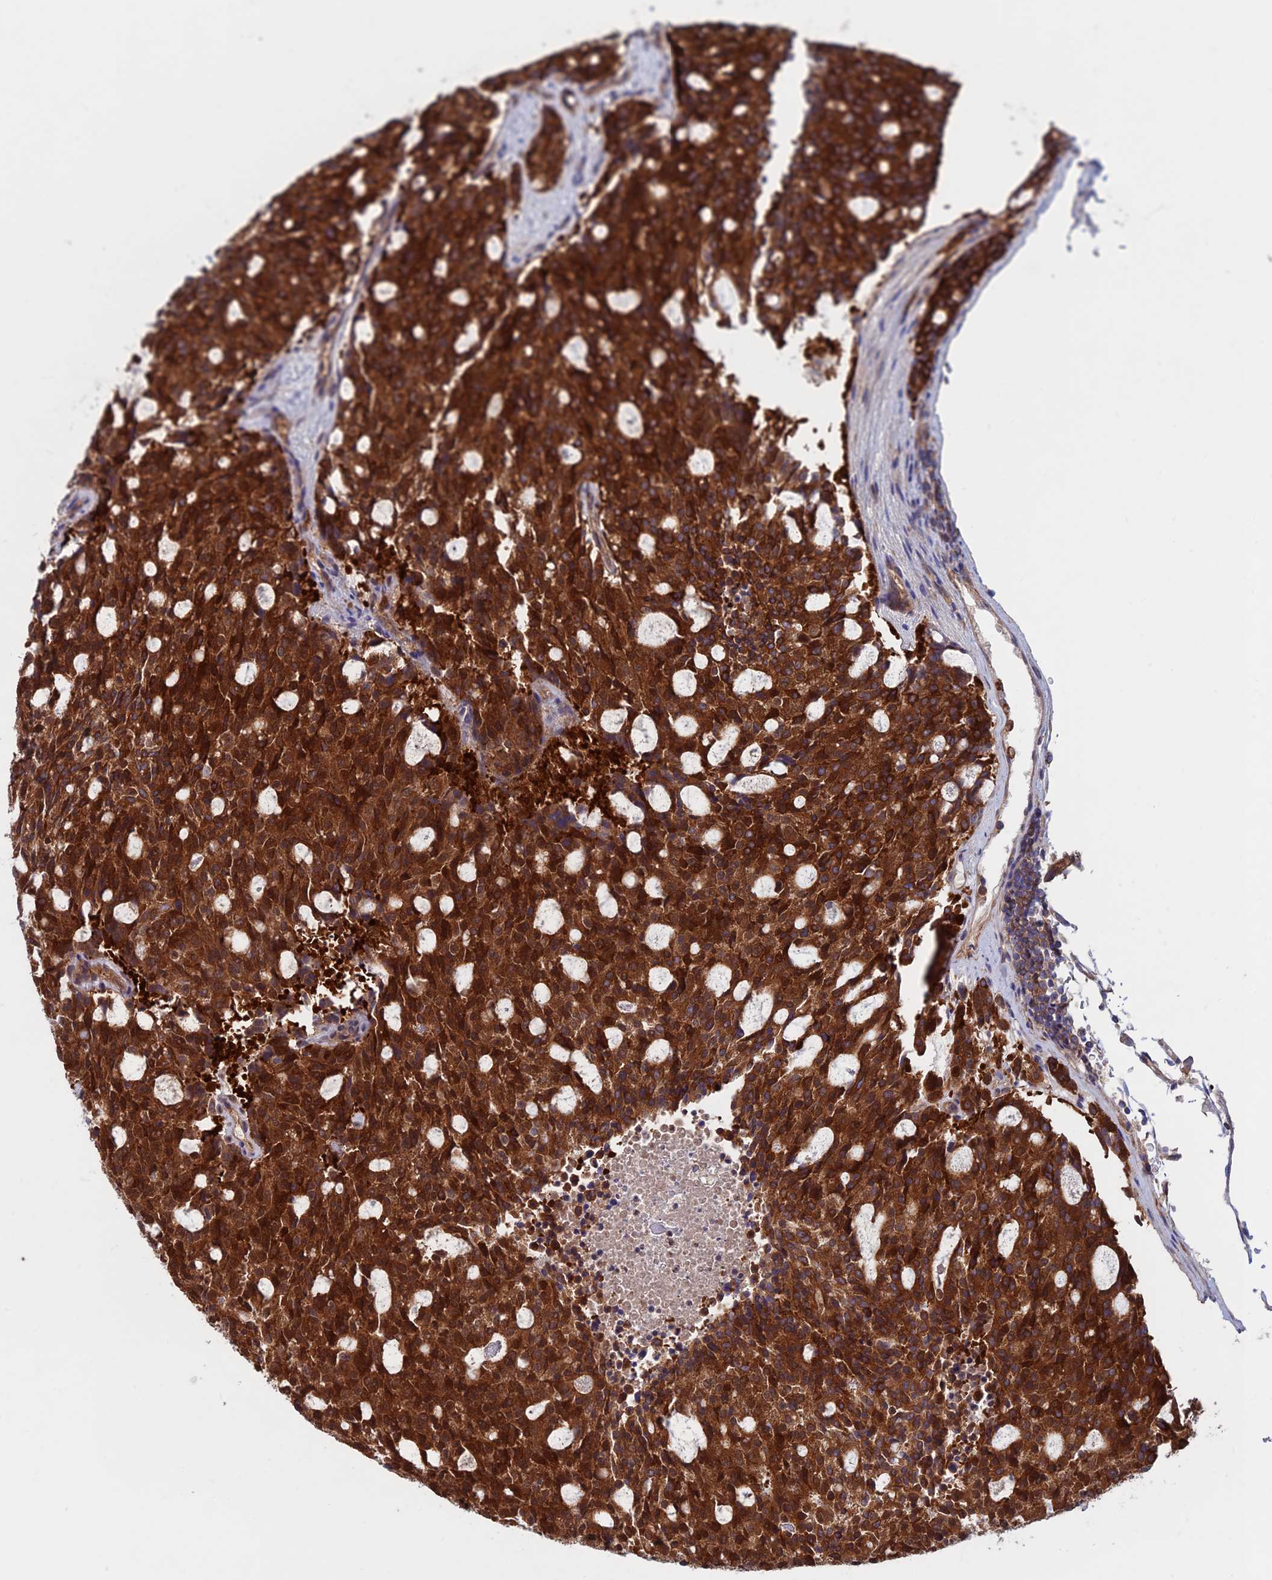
{"staining": {"intensity": "strong", "quantity": ">75%", "location": "cytoplasmic/membranous"}, "tissue": "carcinoid", "cell_type": "Tumor cells", "image_type": "cancer", "snomed": [{"axis": "morphology", "description": "Carcinoid, malignant, NOS"}, {"axis": "topography", "description": "Pancreas"}], "caption": "Brown immunohistochemical staining in carcinoid displays strong cytoplasmic/membranous expression in about >75% of tumor cells. Ihc stains the protein of interest in brown and the nuclei are stained blue.", "gene": "DNM1L", "patient": {"sex": "female", "age": 54}}